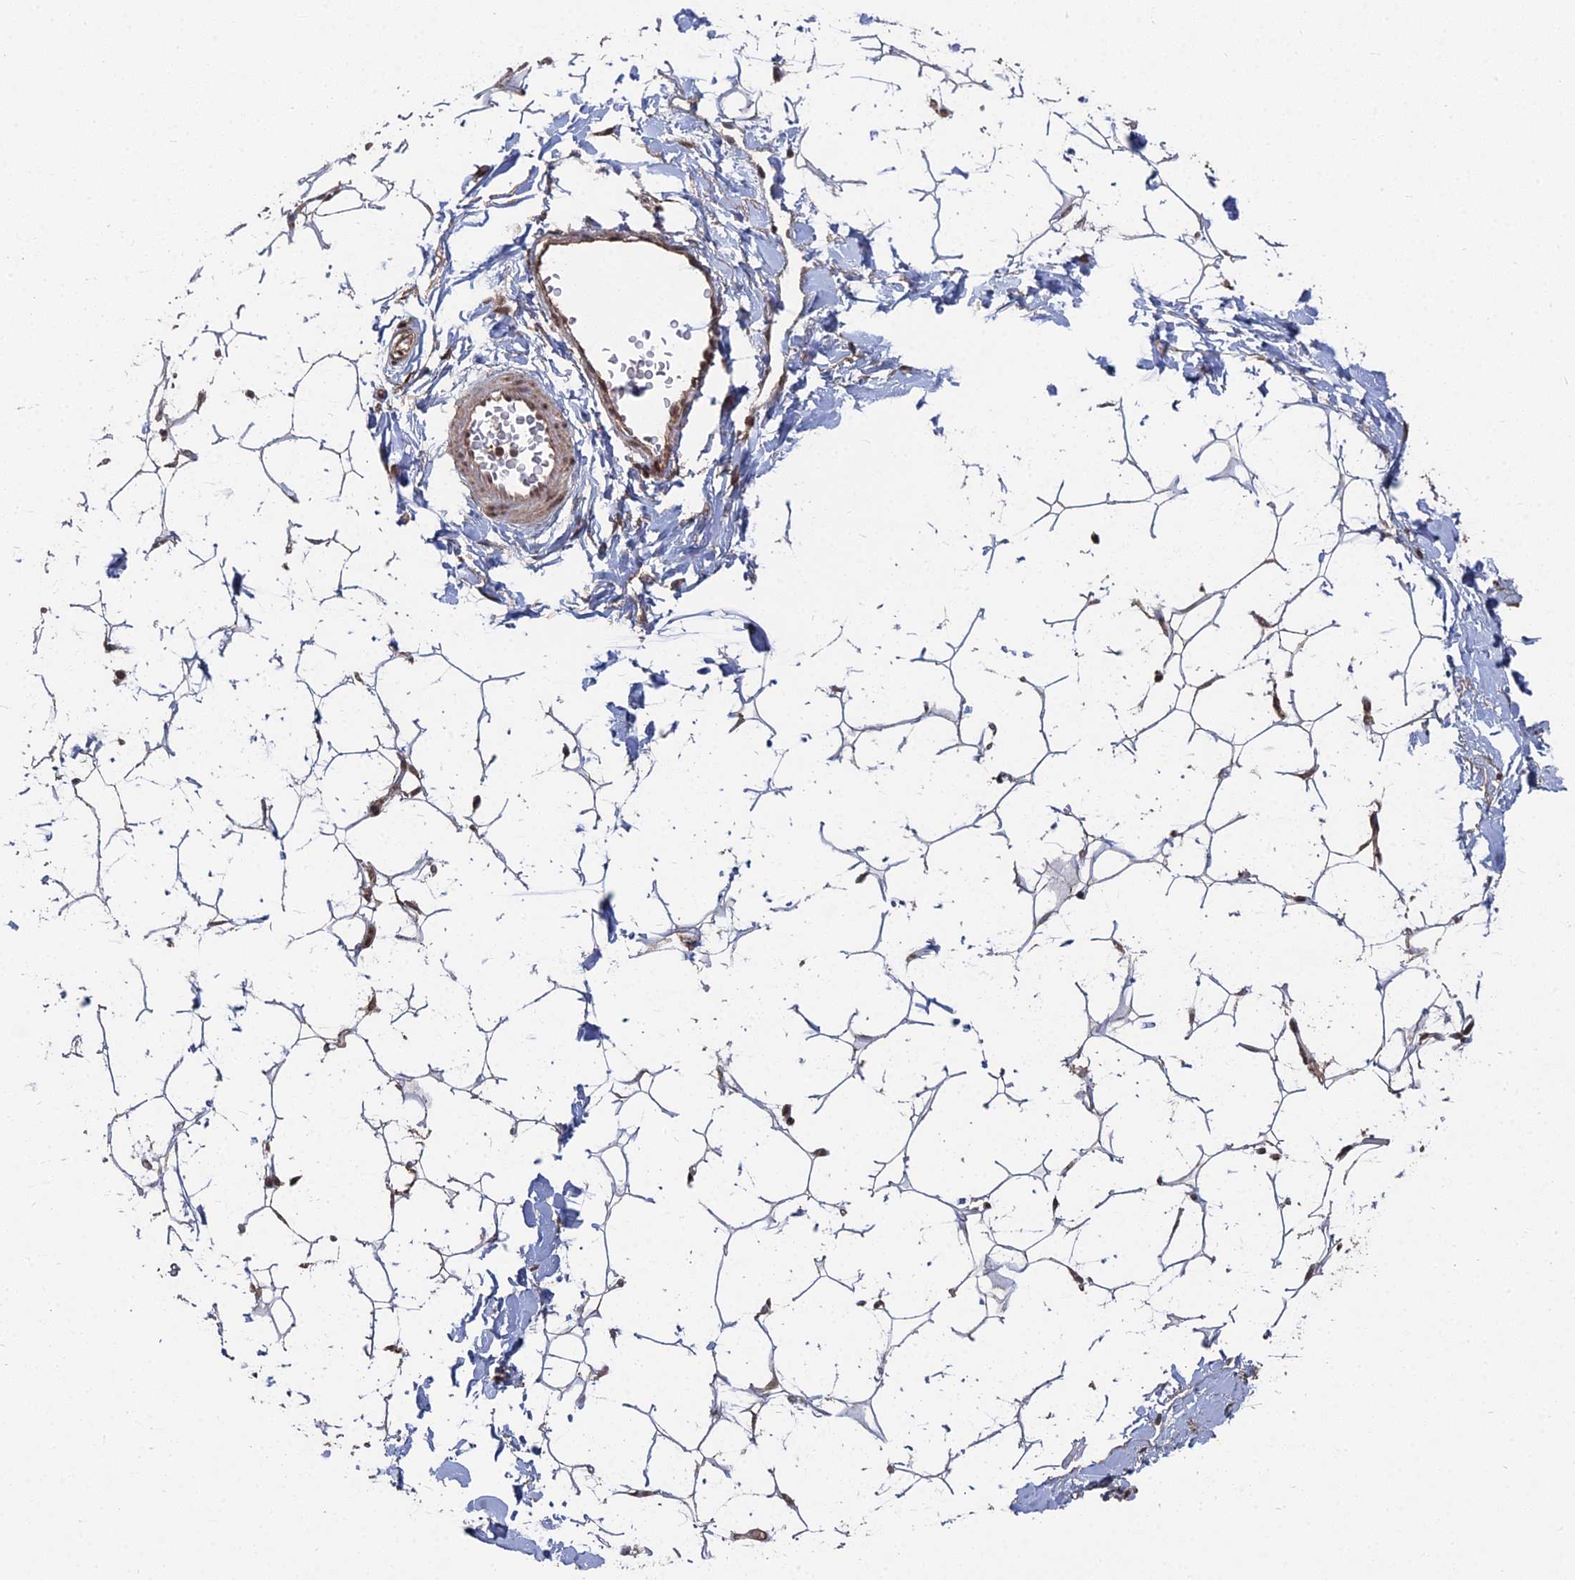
{"staining": {"intensity": "weak", "quantity": ">75%", "location": "cytoplasmic/membranous,nuclear"}, "tissue": "adipose tissue", "cell_type": "Adipocytes", "image_type": "normal", "snomed": [{"axis": "morphology", "description": "Normal tissue, NOS"}, {"axis": "topography", "description": "Breast"}], "caption": "This histopathology image shows immunohistochemistry (IHC) staining of unremarkable human adipose tissue, with low weak cytoplasmic/membranous,nuclear staining in approximately >75% of adipocytes.", "gene": "CCNP", "patient": {"sex": "female", "age": 26}}